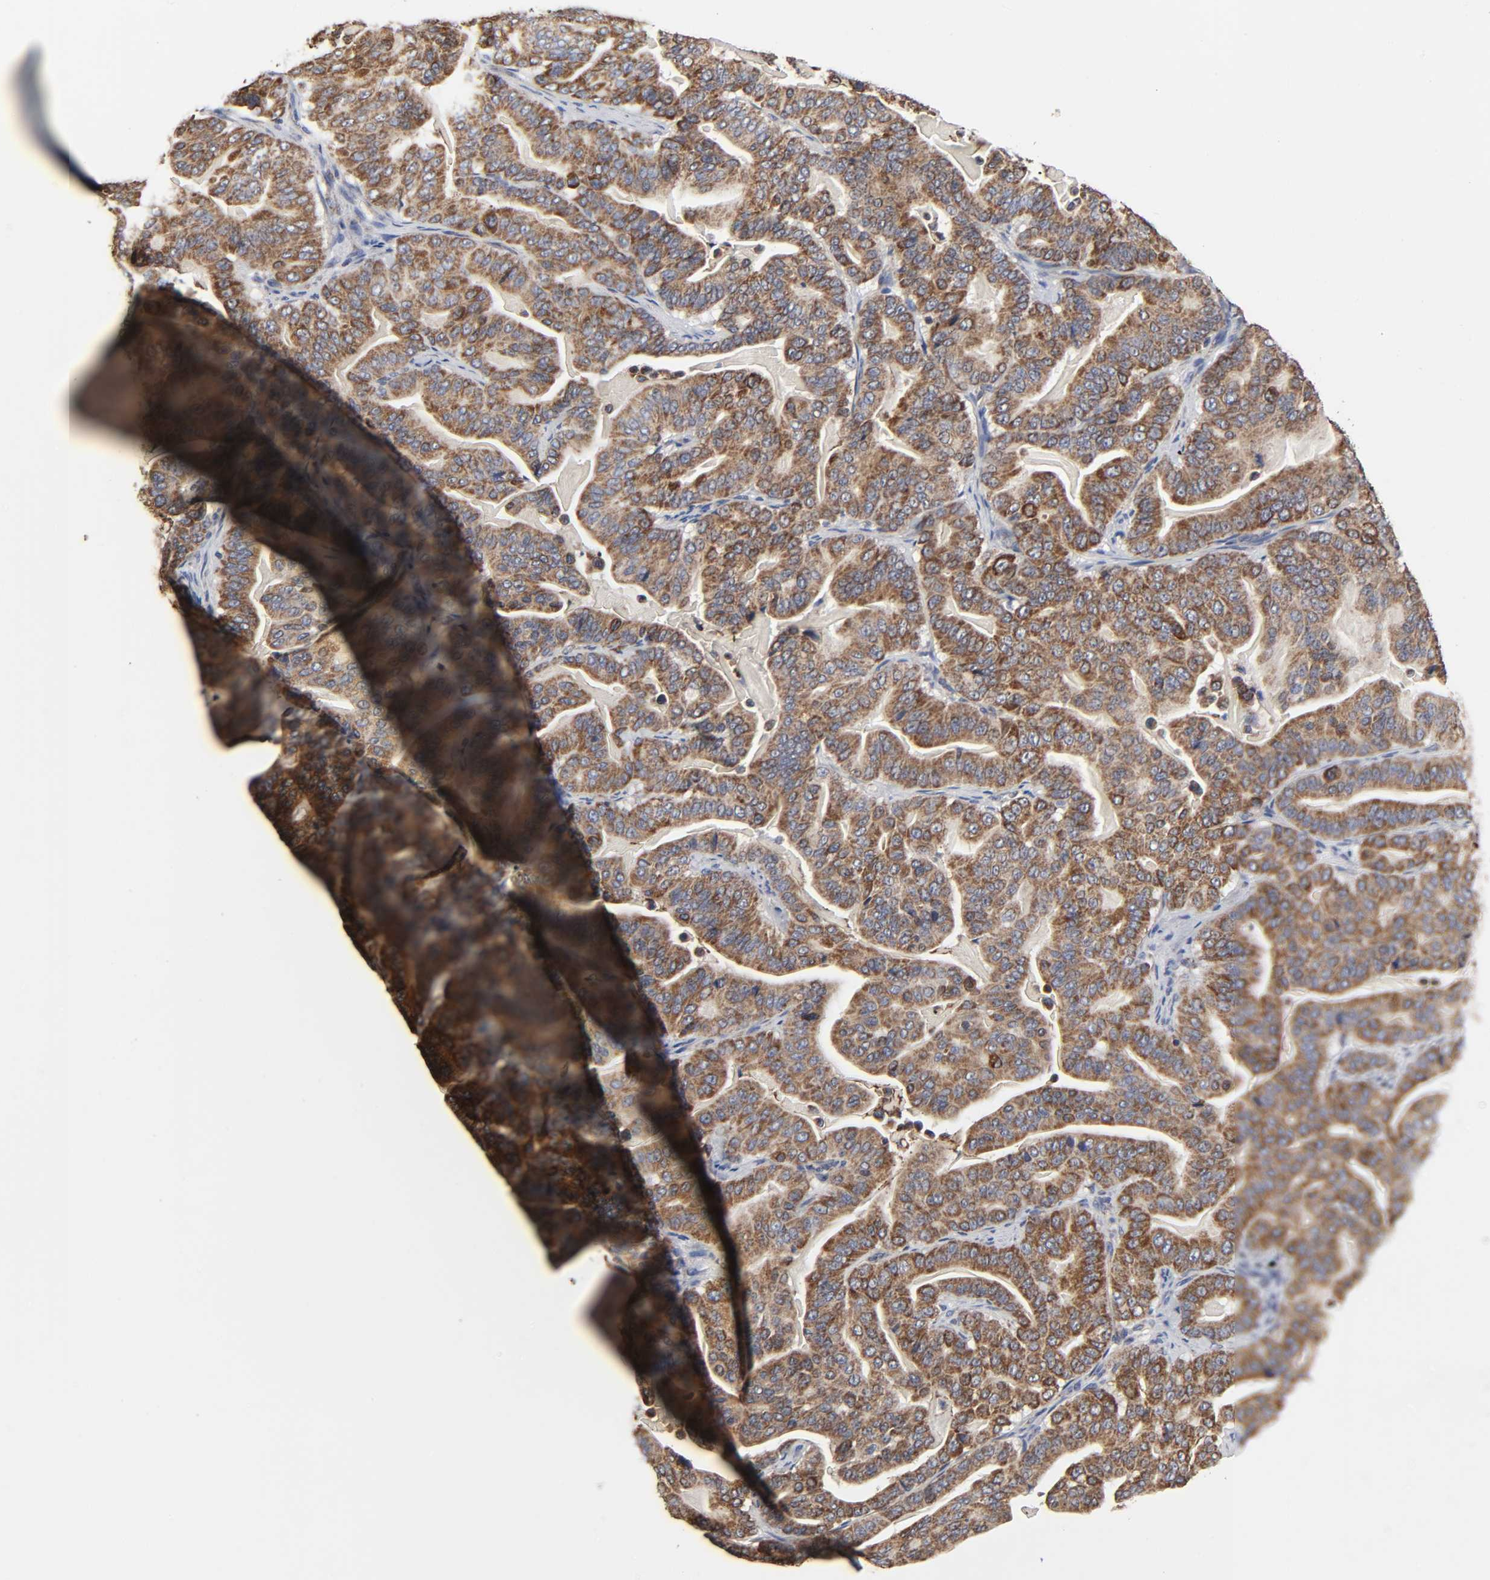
{"staining": {"intensity": "moderate", "quantity": ">75%", "location": "cytoplasmic/membranous"}, "tissue": "pancreatic cancer", "cell_type": "Tumor cells", "image_type": "cancer", "snomed": [{"axis": "morphology", "description": "Adenocarcinoma, NOS"}, {"axis": "topography", "description": "Pancreas"}], "caption": "Immunohistochemical staining of adenocarcinoma (pancreatic) demonstrates medium levels of moderate cytoplasmic/membranous staining in about >75% of tumor cells.", "gene": "COX6B1", "patient": {"sex": "male", "age": 63}}